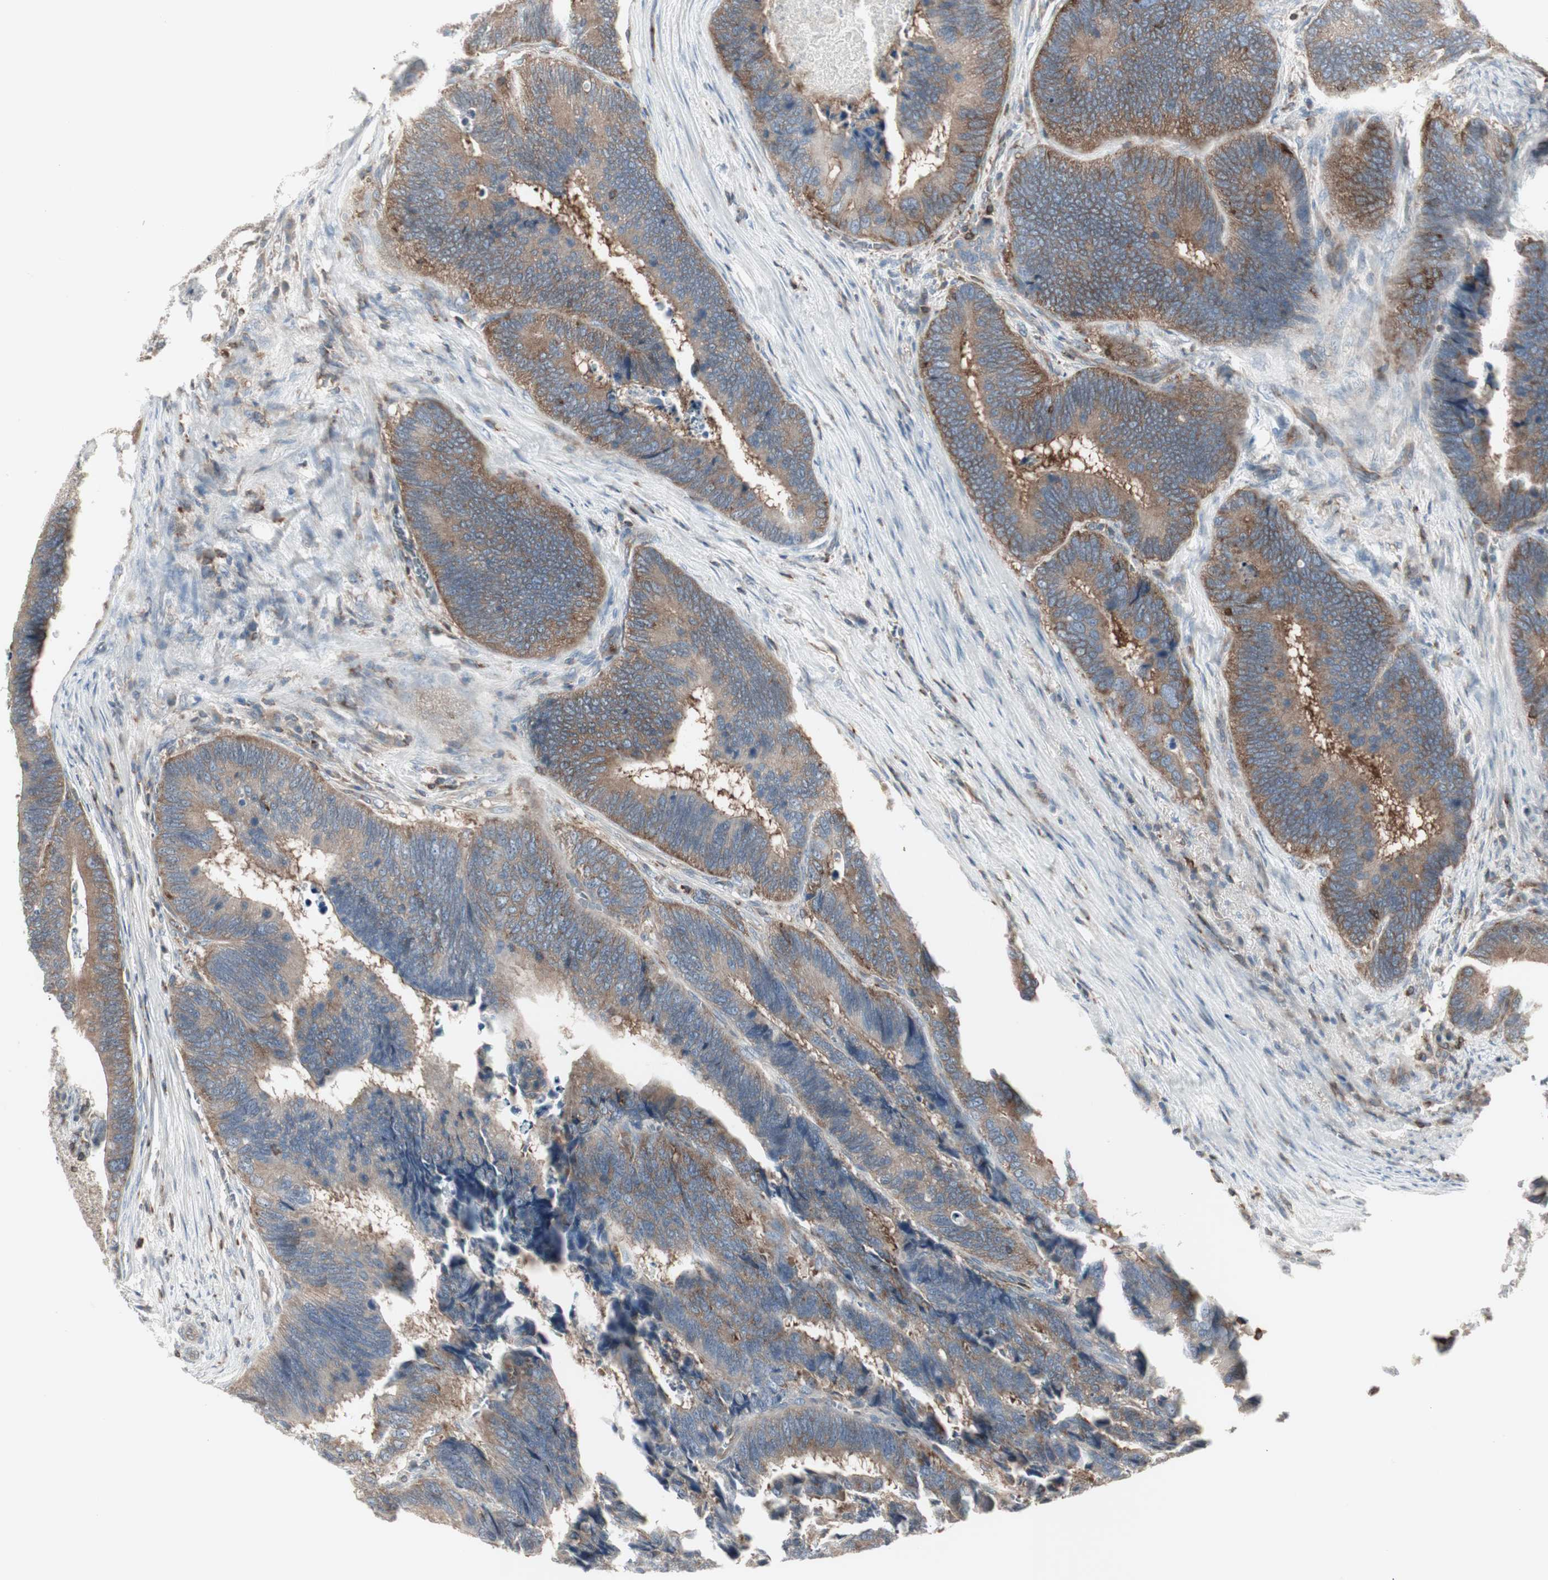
{"staining": {"intensity": "moderate", "quantity": ">75%", "location": "cytoplasmic/membranous"}, "tissue": "colorectal cancer", "cell_type": "Tumor cells", "image_type": "cancer", "snomed": [{"axis": "morphology", "description": "Adenocarcinoma, NOS"}, {"axis": "topography", "description": "Colon"}], "caption": "A brown stain labels moderate cytoplasmic/membranous staining of a protein in colorectal adenocarcinoma tumor cells.", "gene": "ARHGEF1", "patient": {"sex": "male", "age": 72}}